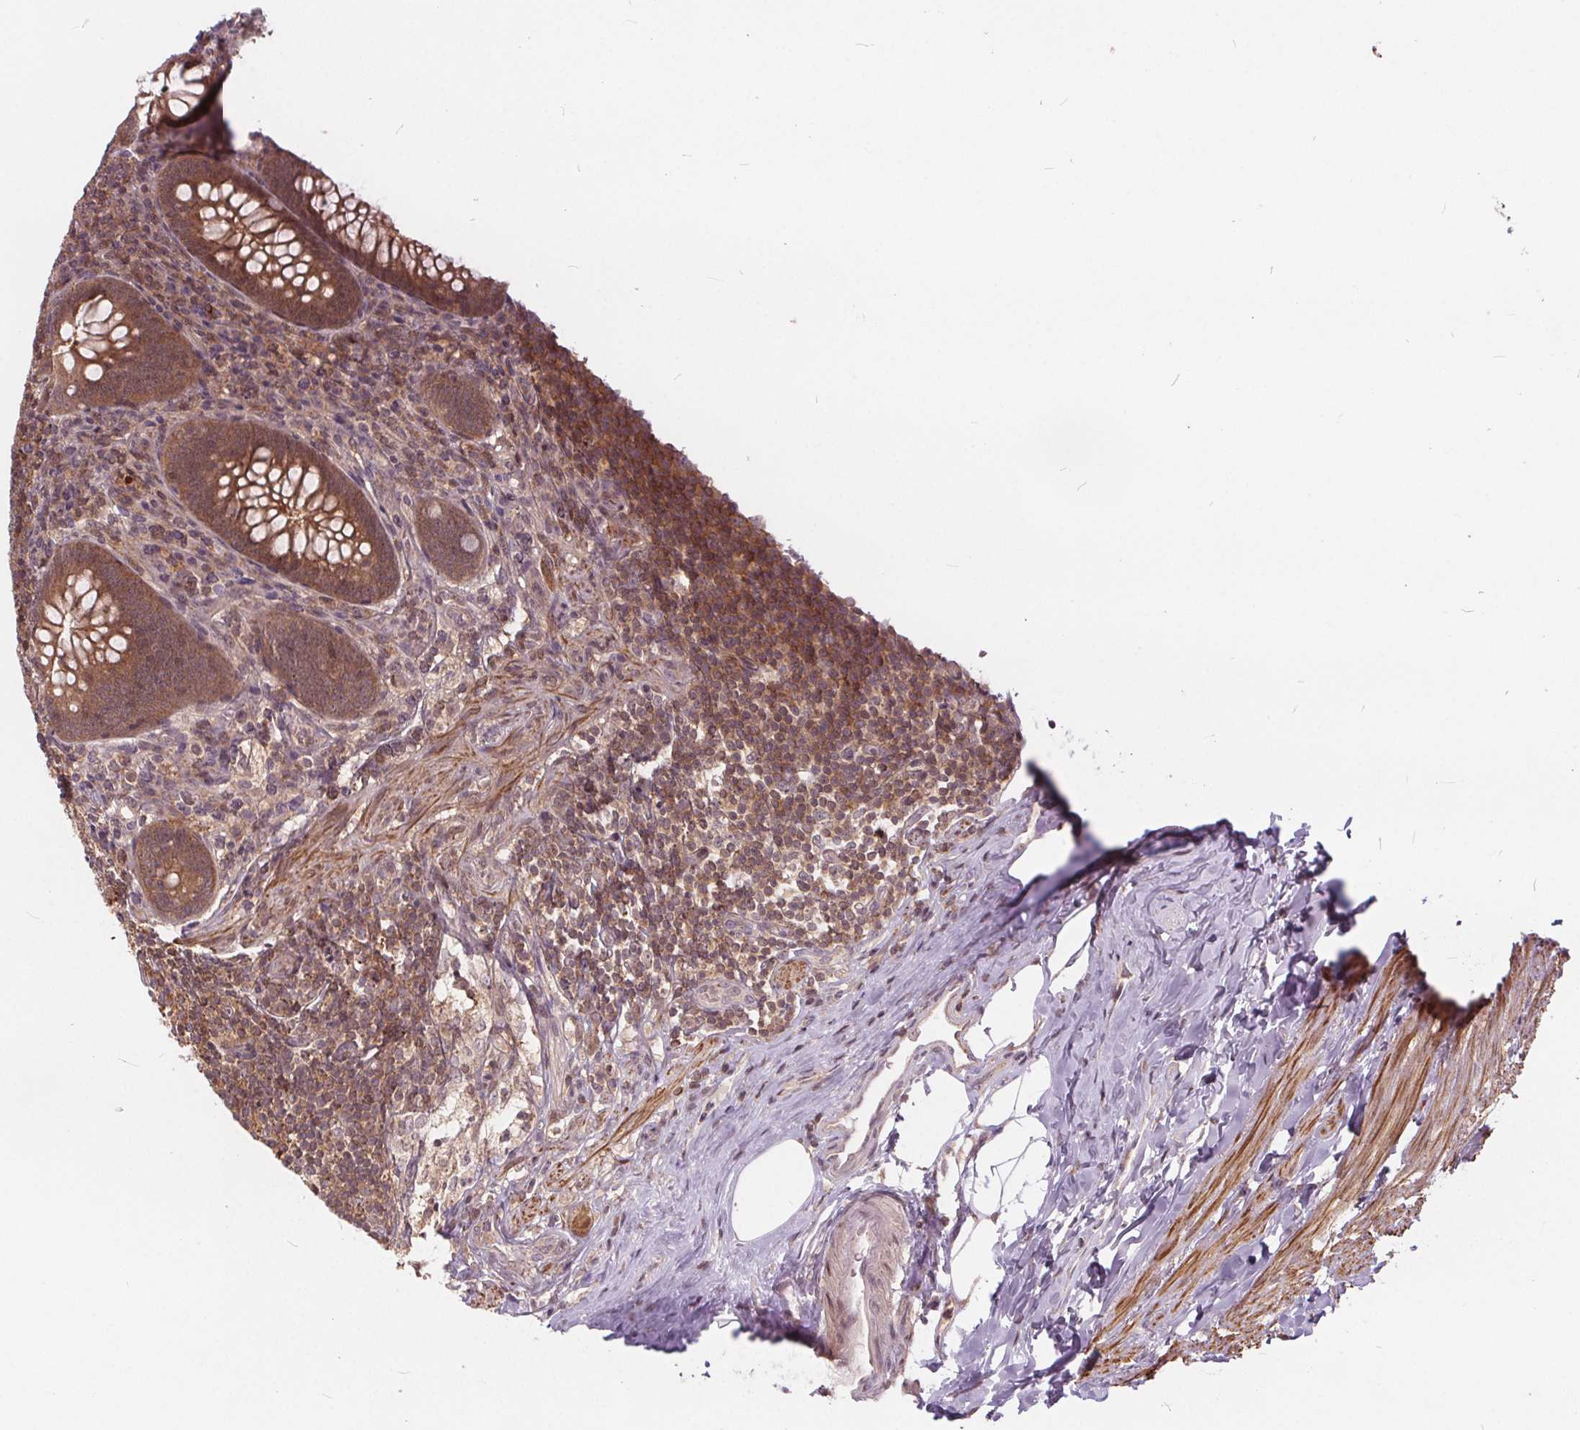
{"staining": {"intensity": "moderate", "quantity": ">75%", "location": "cytoplasmic/membranous"}, "tissue": "appendix", "cell_type": "Glandular cells", "image_type": "normal", "snomed": [{"axis": "morphology", "description": "Normal tissue, NOS"}, {"axis": "topography", "description": "Appendix"}], "caption": "Moderate cytoplasmic/membranous protein expression is identified in about >75% of glandular cells in appendix. Nuclei are stained in blue.", "gene": "HIF1AN", "patient": {"sex": "male", "age": 47}}